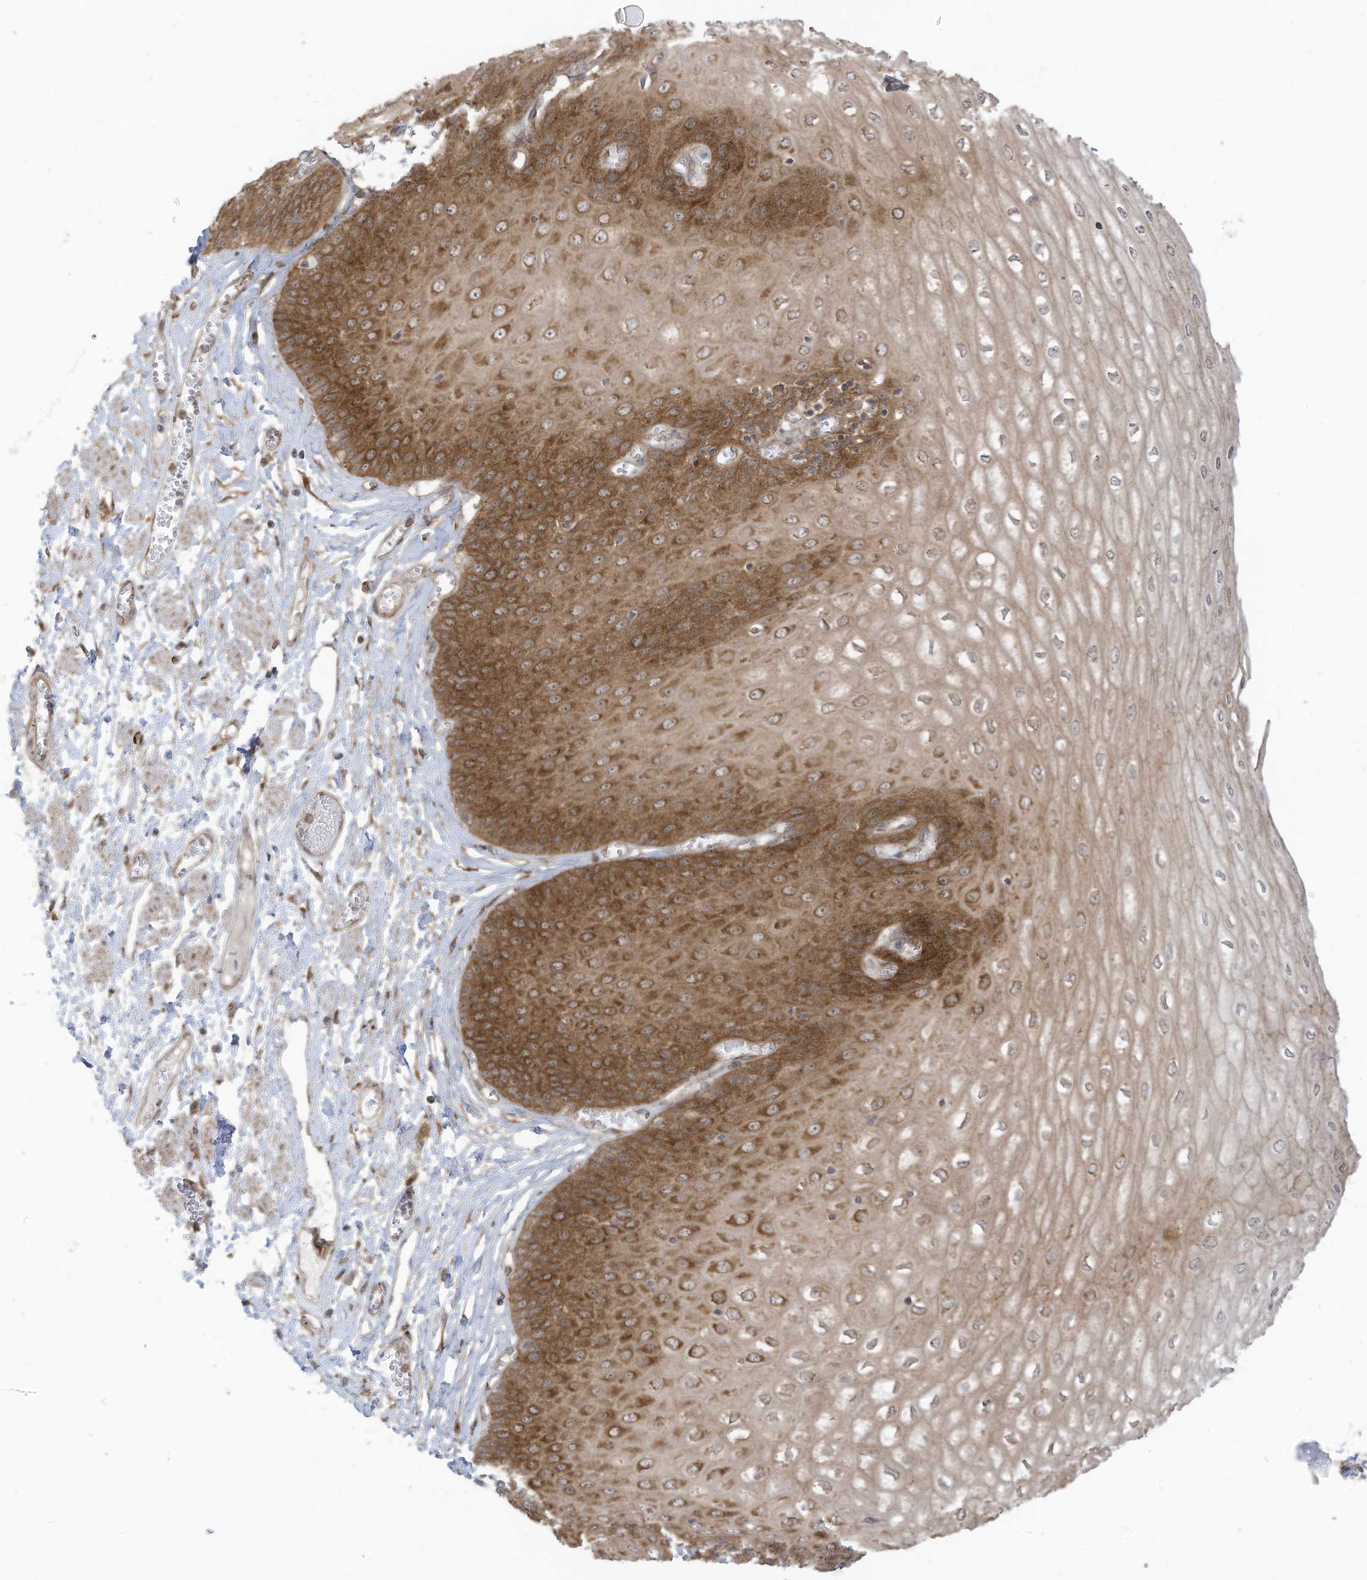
{"staining": {"intensity": "strong", "quantity": "25%-75%", "location": "cytoplasmic/membranous"}, "tissue": "esophagus", "cell_type": "Squamous epithelial cells", "image_type": "normal", "snomed": [{"axis": "morphology", "description": "Normal tissue, NOS"}, {"axis": "topography", "description": "Esophagus"}], "caption": "Immunohistochemical staining of unremarkable human esophagus demonstrates high levels of strong cytoplasmic/membranous staining in about 25%-75% of squamous epithelial cells.", "gene": "REPS1", "patient": {"sex": "male", "age": 60}}